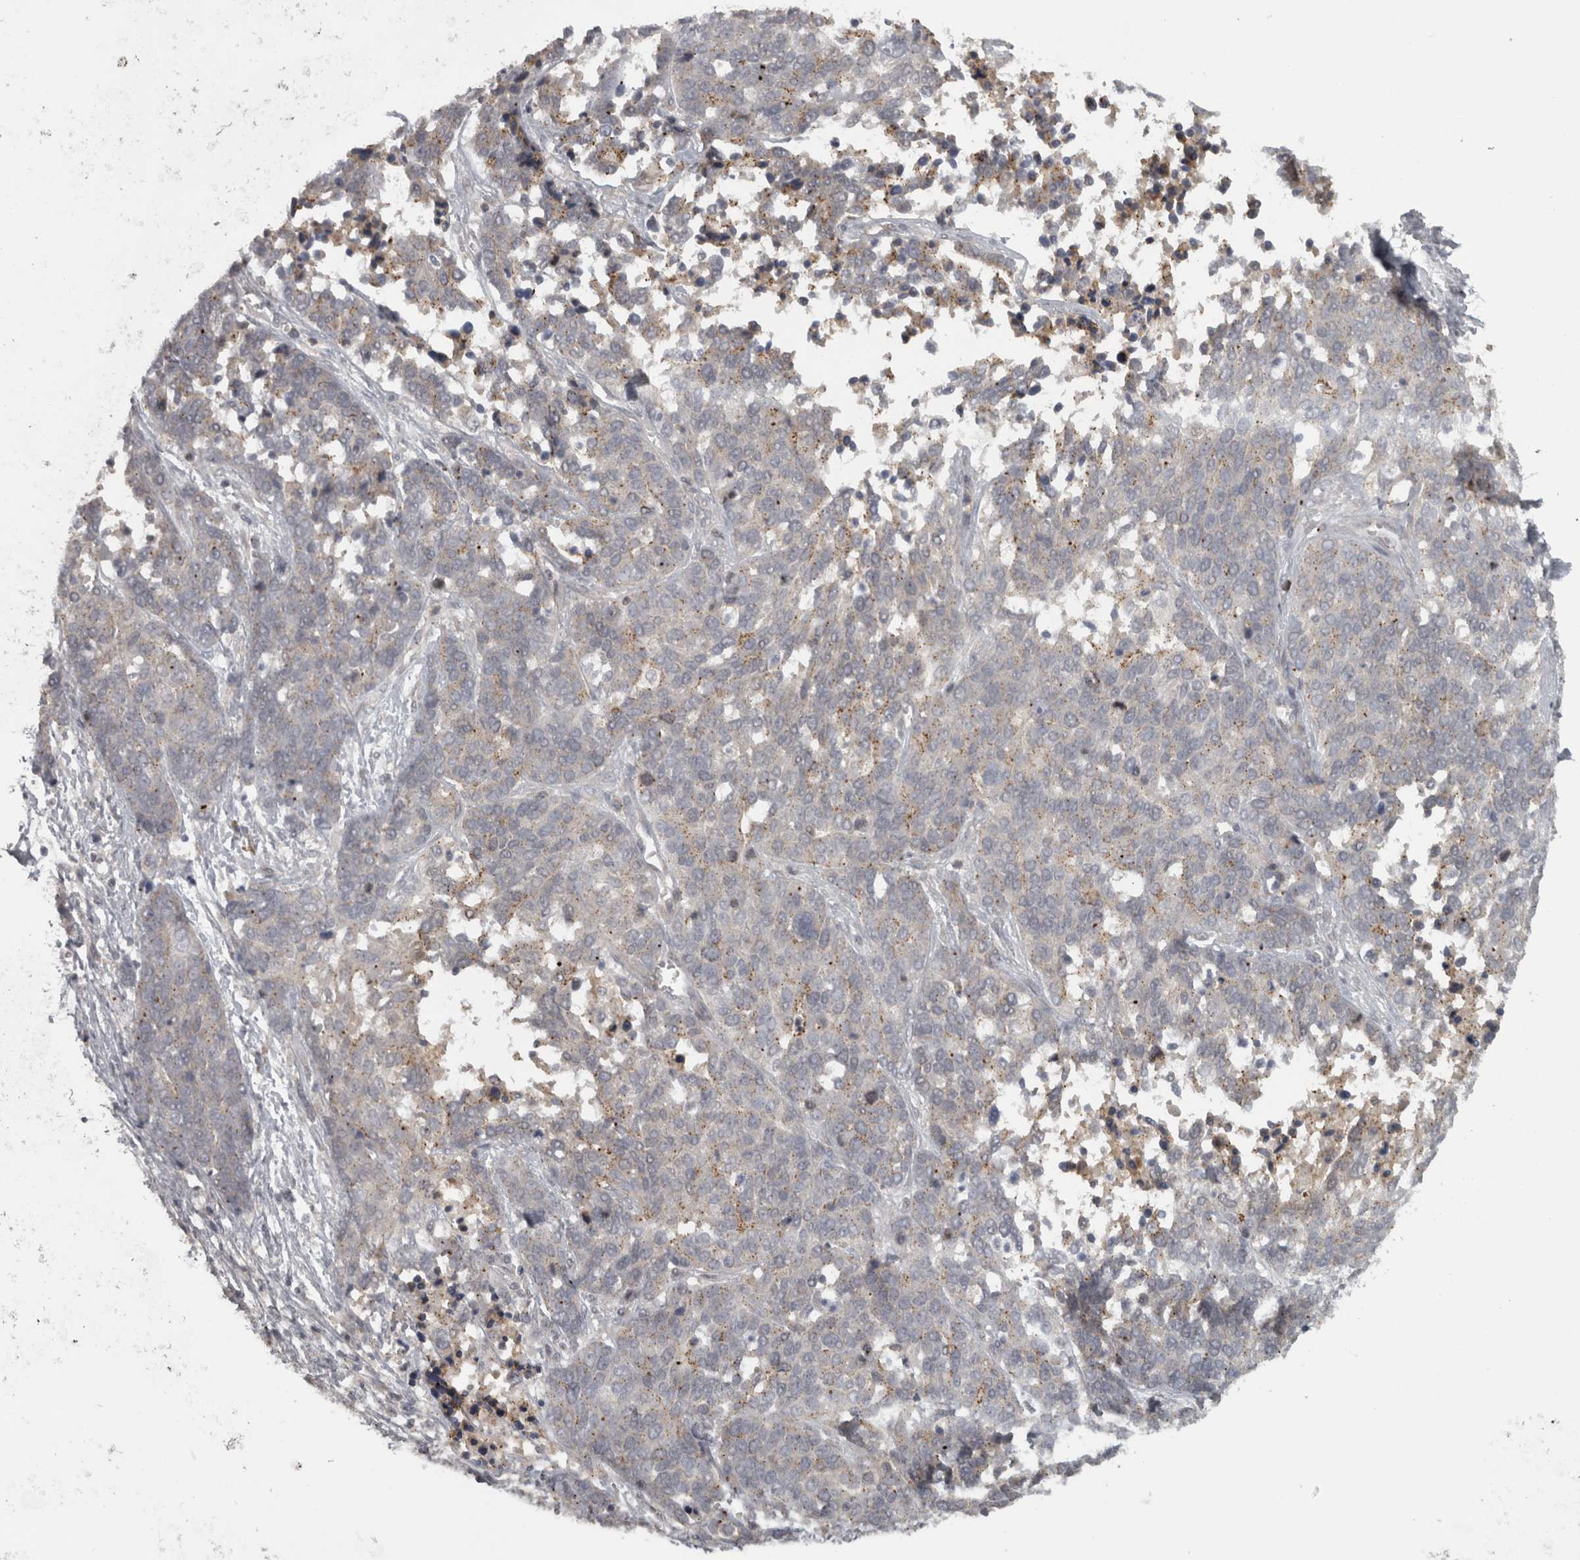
{"staining": {"intensity": "weak", "quantity": "25%-75%", "location": "cytoplasmic/membranous"}, "tissue": "ovarian cancer", "cell_type": "Tumor cells", "image_type": "cancer", "snomed": [{"axis": "morphology", "description": "Cystadenocarcinoma, serous, NOS"}, {"axis": "topography", "description": "Ovary"}], "caption": "Weak cytoplasmic/membranous expression for a protein is seen in approximately 25%-75% of tumor cells of ovarian cancer (serous cystadenocarcinoma) using immunohistochemistry (IHC).", "gene": "SLCO5A1", "patient": {"sex": "female", "age": 44}}